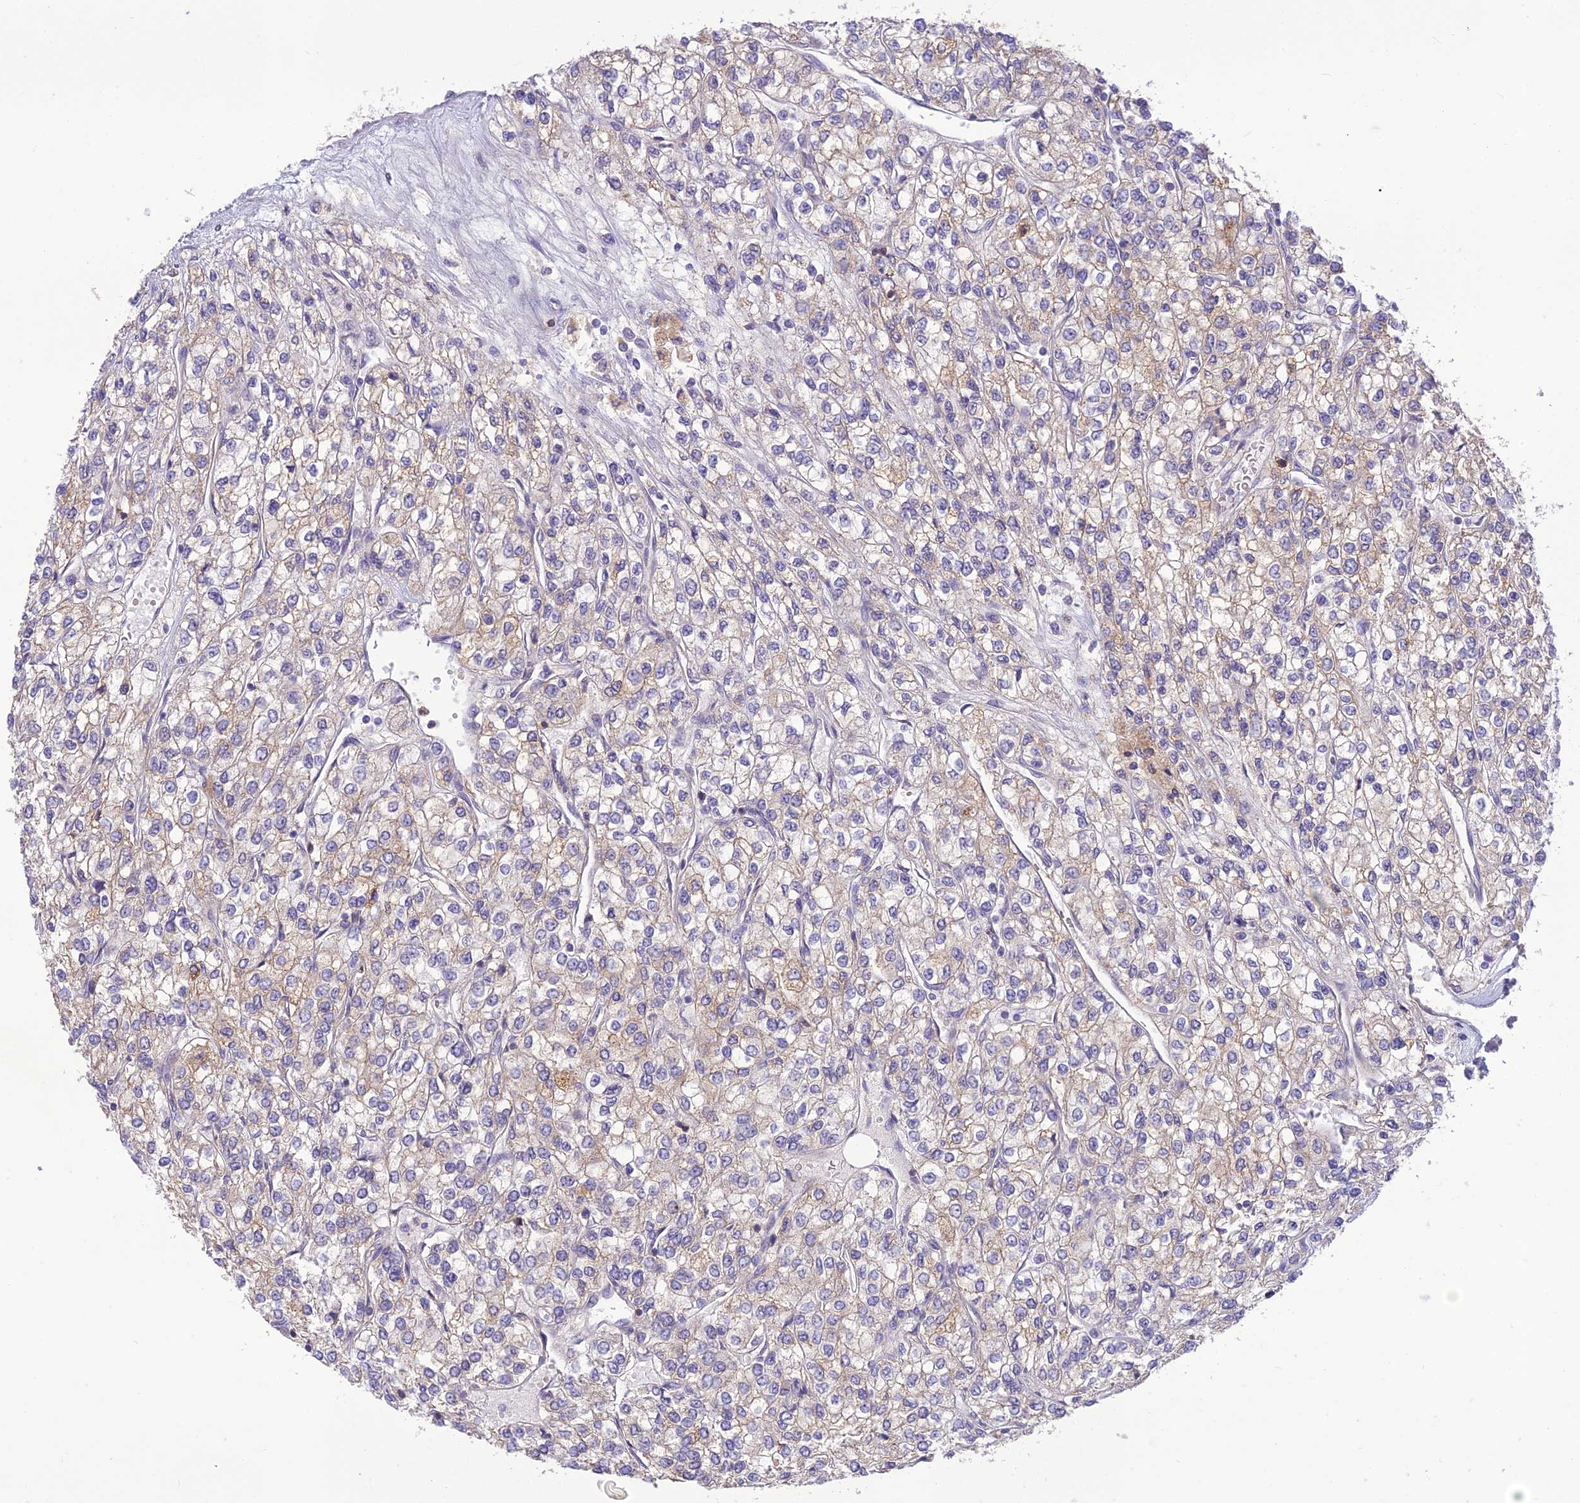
{"staining": {"intensity": "weak", "quantity": "<25%", "location": "cytoplasmic/membranous"}, "tissue": "renal cancer", "cell_type": "Tumor cells", "image_type": "cancer", "snomed": [{"axis": "morphology", "description": "Adenocarcinoma, NOS"}, {"axis": "topography", "description": "Kidney"}], "caption": "Photomicrograph shows no protein expression in tumor cells of renal cancer (adenocarcinoma) tissue.", "gene": "ITGAE", "patient": {"sex": "male", "age": 80}}